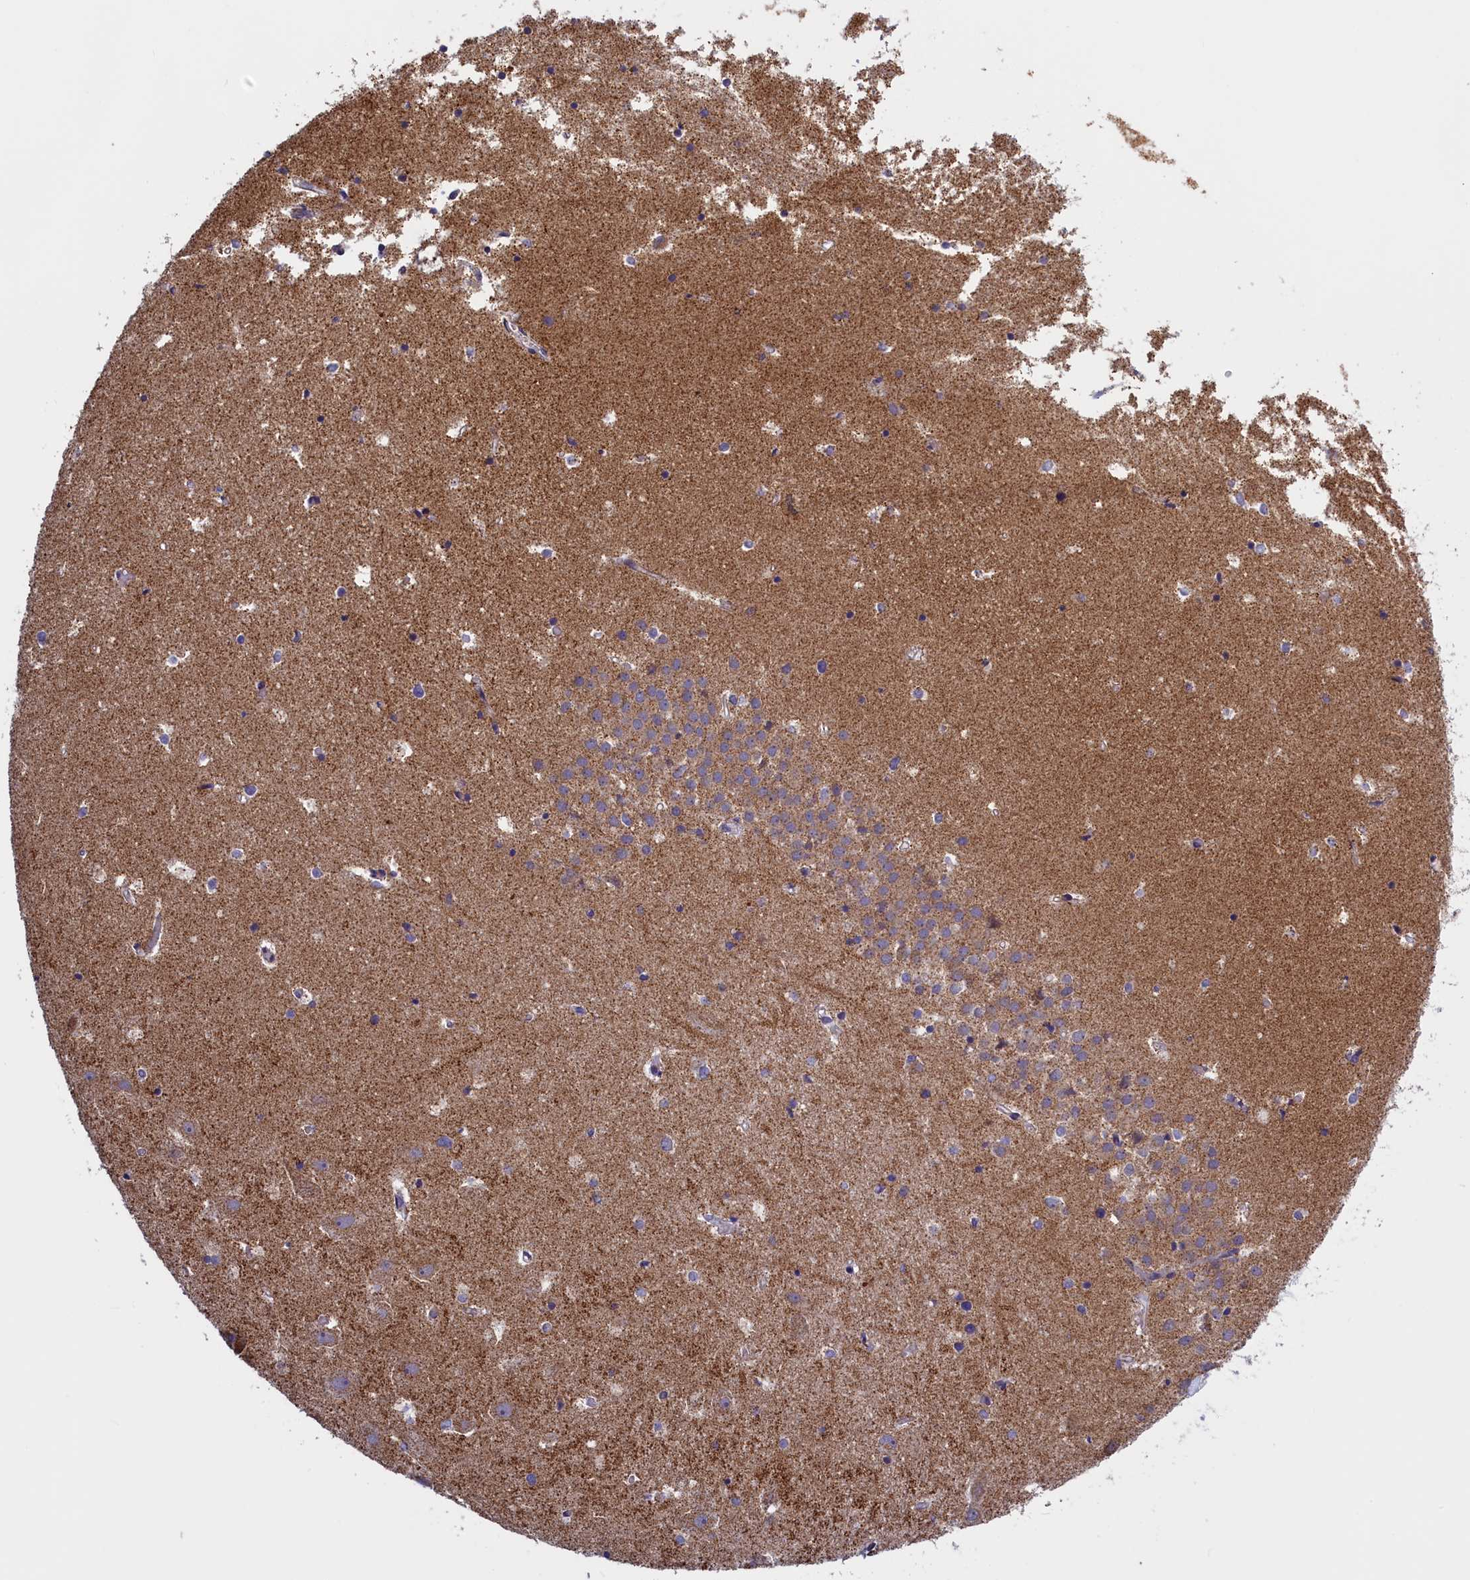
{"staining": {"intensity": "negative", "quantity": "none", "location": "none"}, "tissue": "hippocampus", "cell_type": "Glial cells", "image_type": "normal", "snomed": [{"axis": "morphology", "description": "Normal tissue, NOS"}, {"axis": "topography", "description": "Hippocampus"}], "caption": "Immunohistochemistry (IHC) histopathology image of benign human hippocampus stained for a protein (brown), which displays no staining in glial cells. (DAB IHC, high magnification).", "gene": "IFT122", "patient": {"sex": "female", "age": 52}}